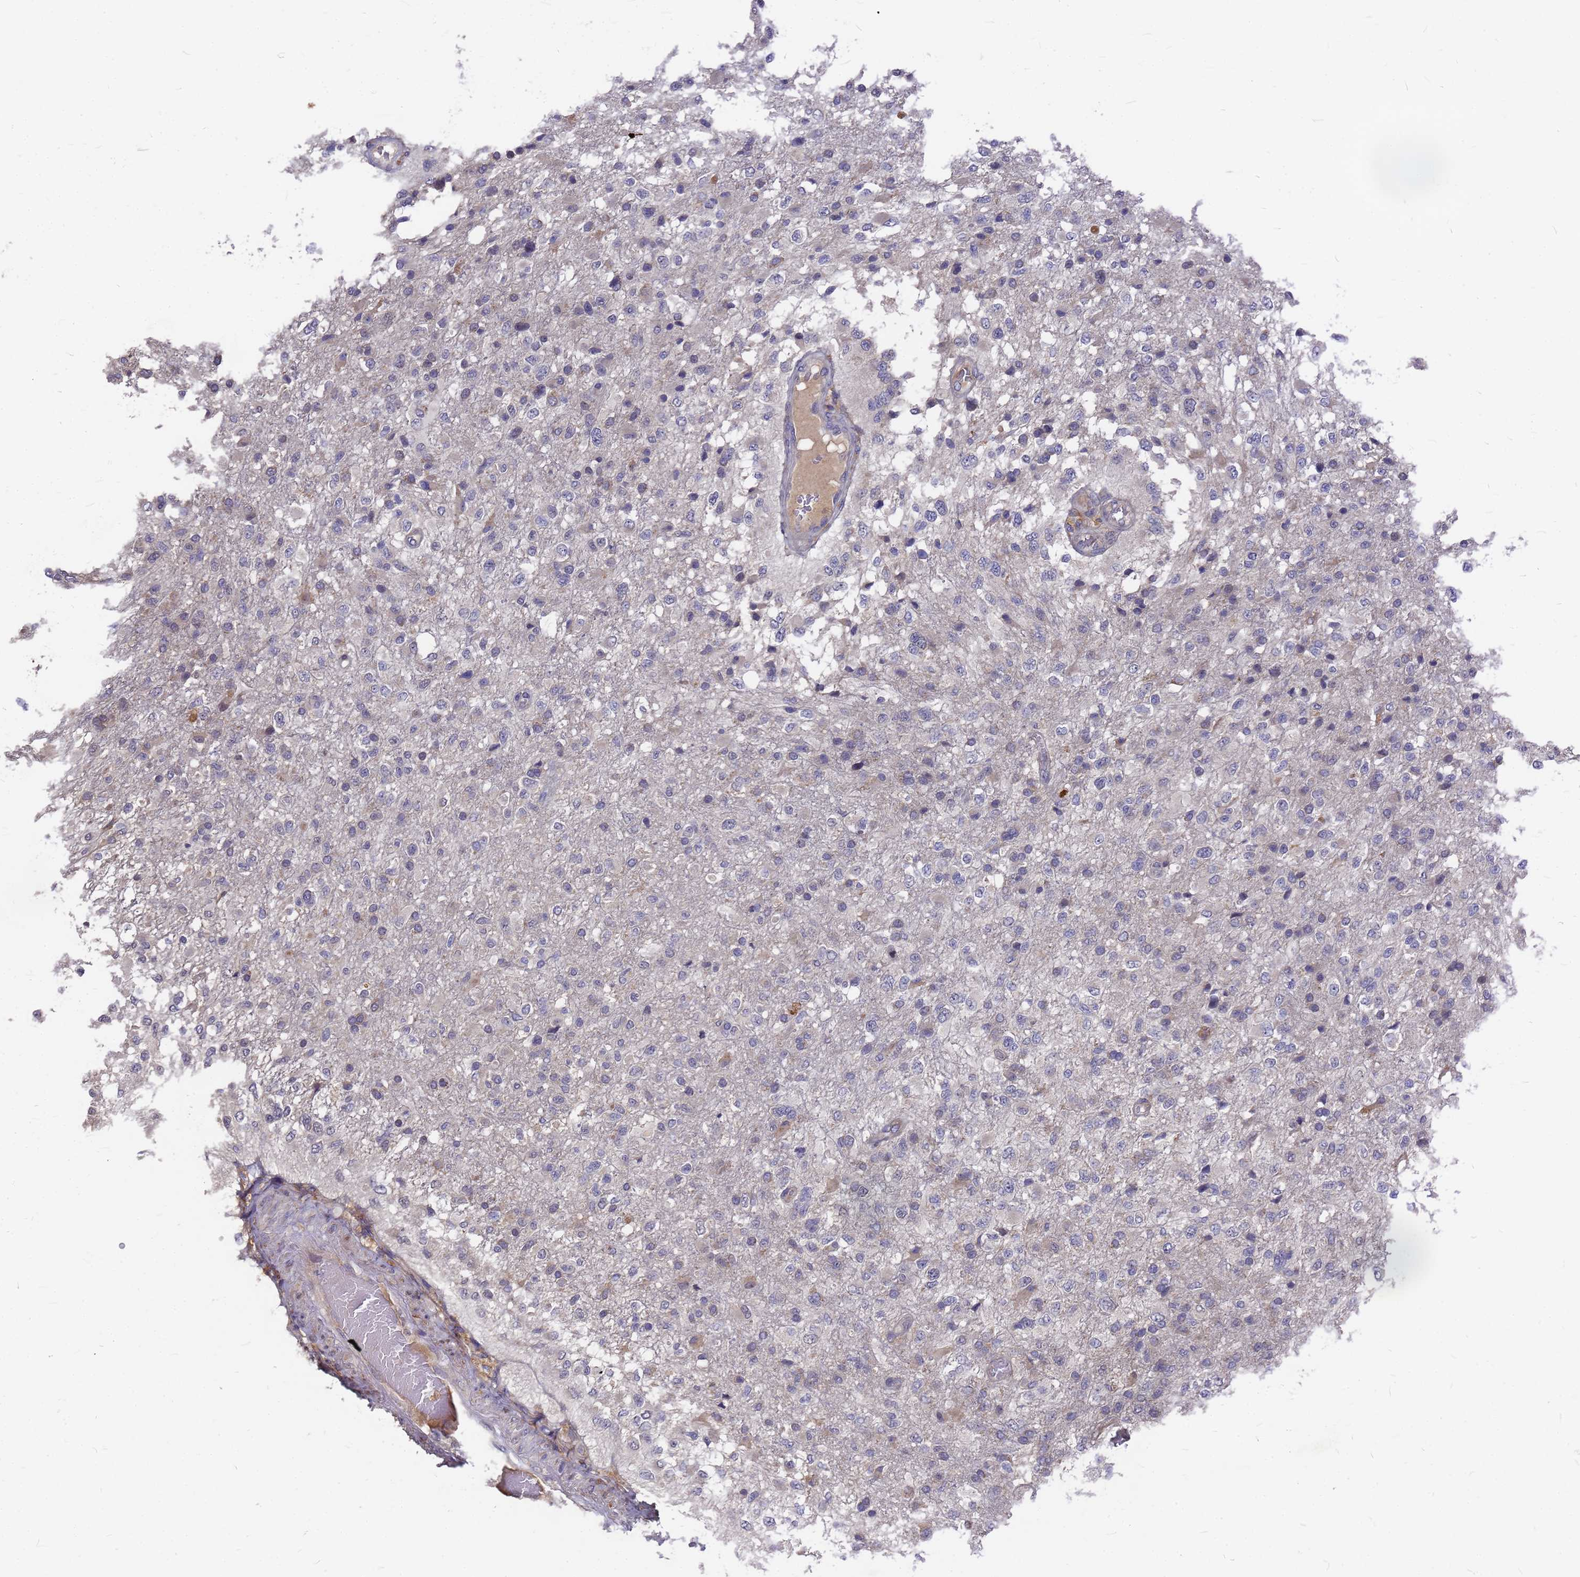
{"staining": {"intensity": "negative", "quantity": "none", "location": "none"}, "tissue": "glioma", "cell_type": "Tumor cells", "image_type": "cancer", "snomed": [{"axis": "morphology", "description": "Glioma, malignant, High grade"}, {"axis": "topography", "description": "Brain"}], "caption": "Immunohistochemistry micrograph of human high-grade glioma (malignant) stained for a protein (brown), which displays no positivity in tumor cells.", "gene": "ZNF717", "patient": {"sex": "female", "age": 74}}